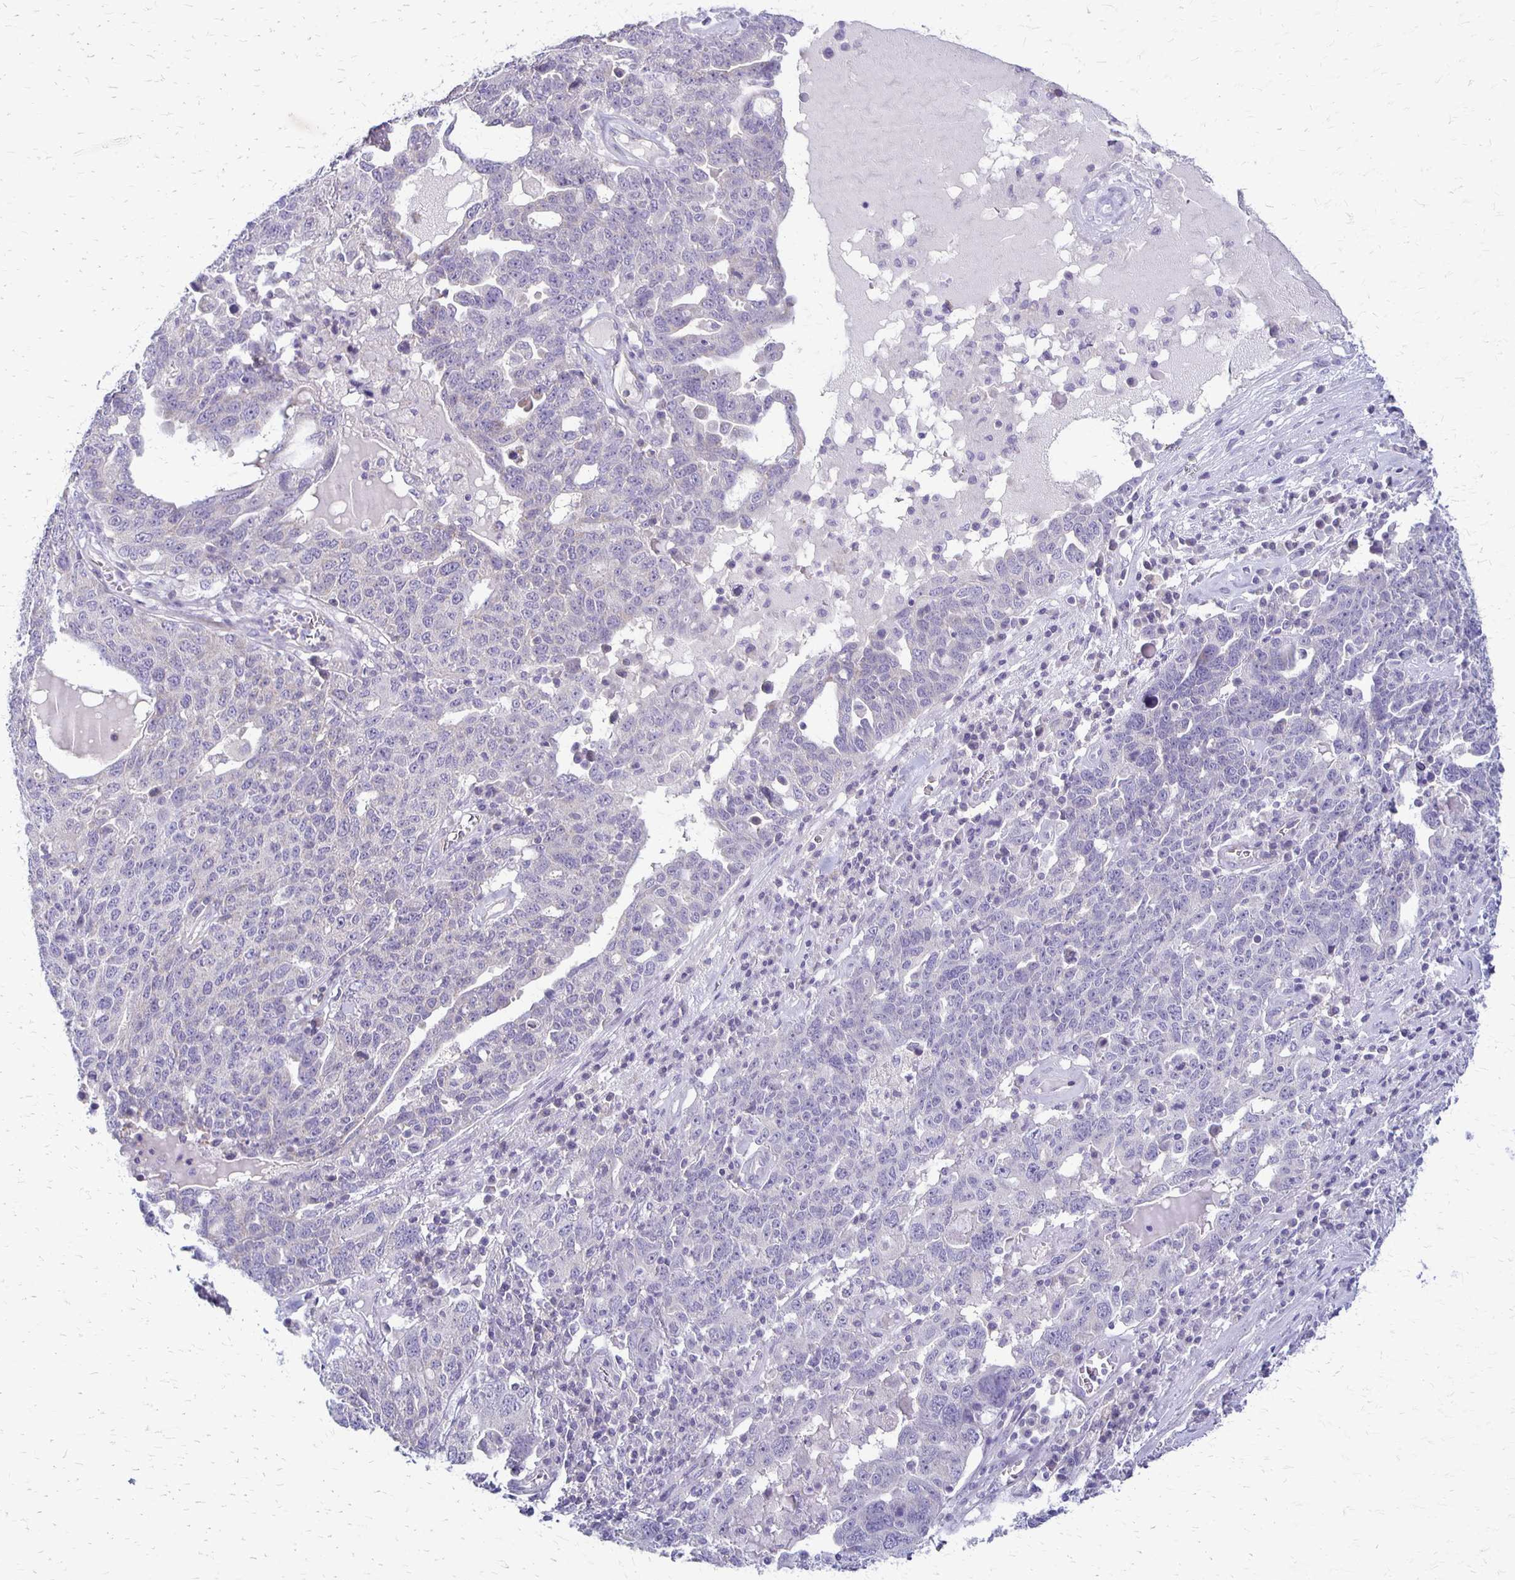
{"staining": {"intensity": "negative", "quantity": "none", "location": "none"}, "tissue": "ovarian cancer", "cell_type": "Tumor cells", "image_type": "cancer", "snomed": [{"axis": "morphology", "description": "Carcinoma, endometroid"}, {"axis": "topography", "description": "Ovary"}], "caption": "Endometroid carcinoma (ovarian) was stained to show a protein in brown. There is no significant expression in tumor cells.", "gene": "RHOC", "patient": {"sex": "female", "age": 62}}